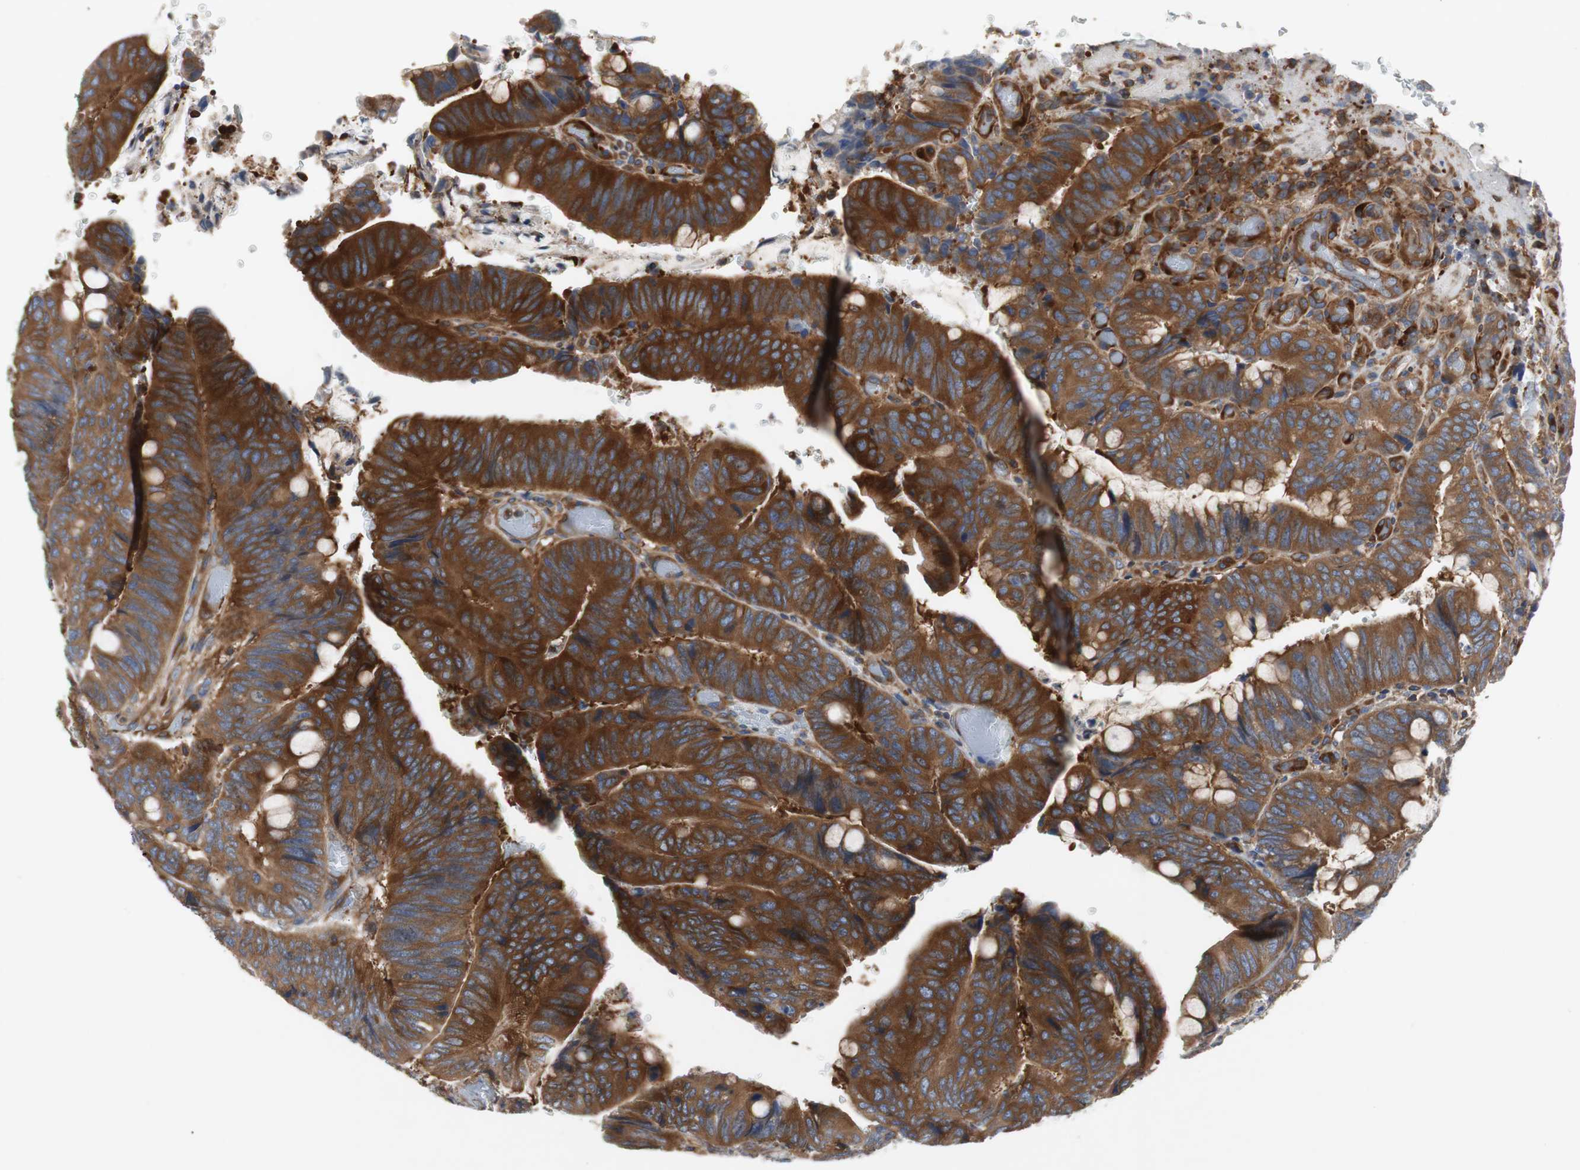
{"staining": {"intensity": "strong", "quantity": ">75%", "location": "cytoplasmic/membranous"}, "tissue": "colorectal cancer", "cell_type": "Tumor cells", "image_type": "cancer", "snomed": [{"axis": "morphology", "description": "Normal tissue, NOS"}, {"axis": "morphology", "description": "Adenocarcinoma, NOS"}, {"axis": "topography", "description": "Rectum"}, {"axis": "topography", "description": "Peripheral nerve tissue"}], "caption": "This histopathology image demonstrates adenocarcinoma (colorectal) stained with immunohistochemistry (IHC) to label a protein in brown. The cytoplasmic/membranous of tumor cells show strong positivity for the protein. Nuclei are counter-stained blue.", "gene": "GYS1", "patient": {"sex": "male", "age": 92}}